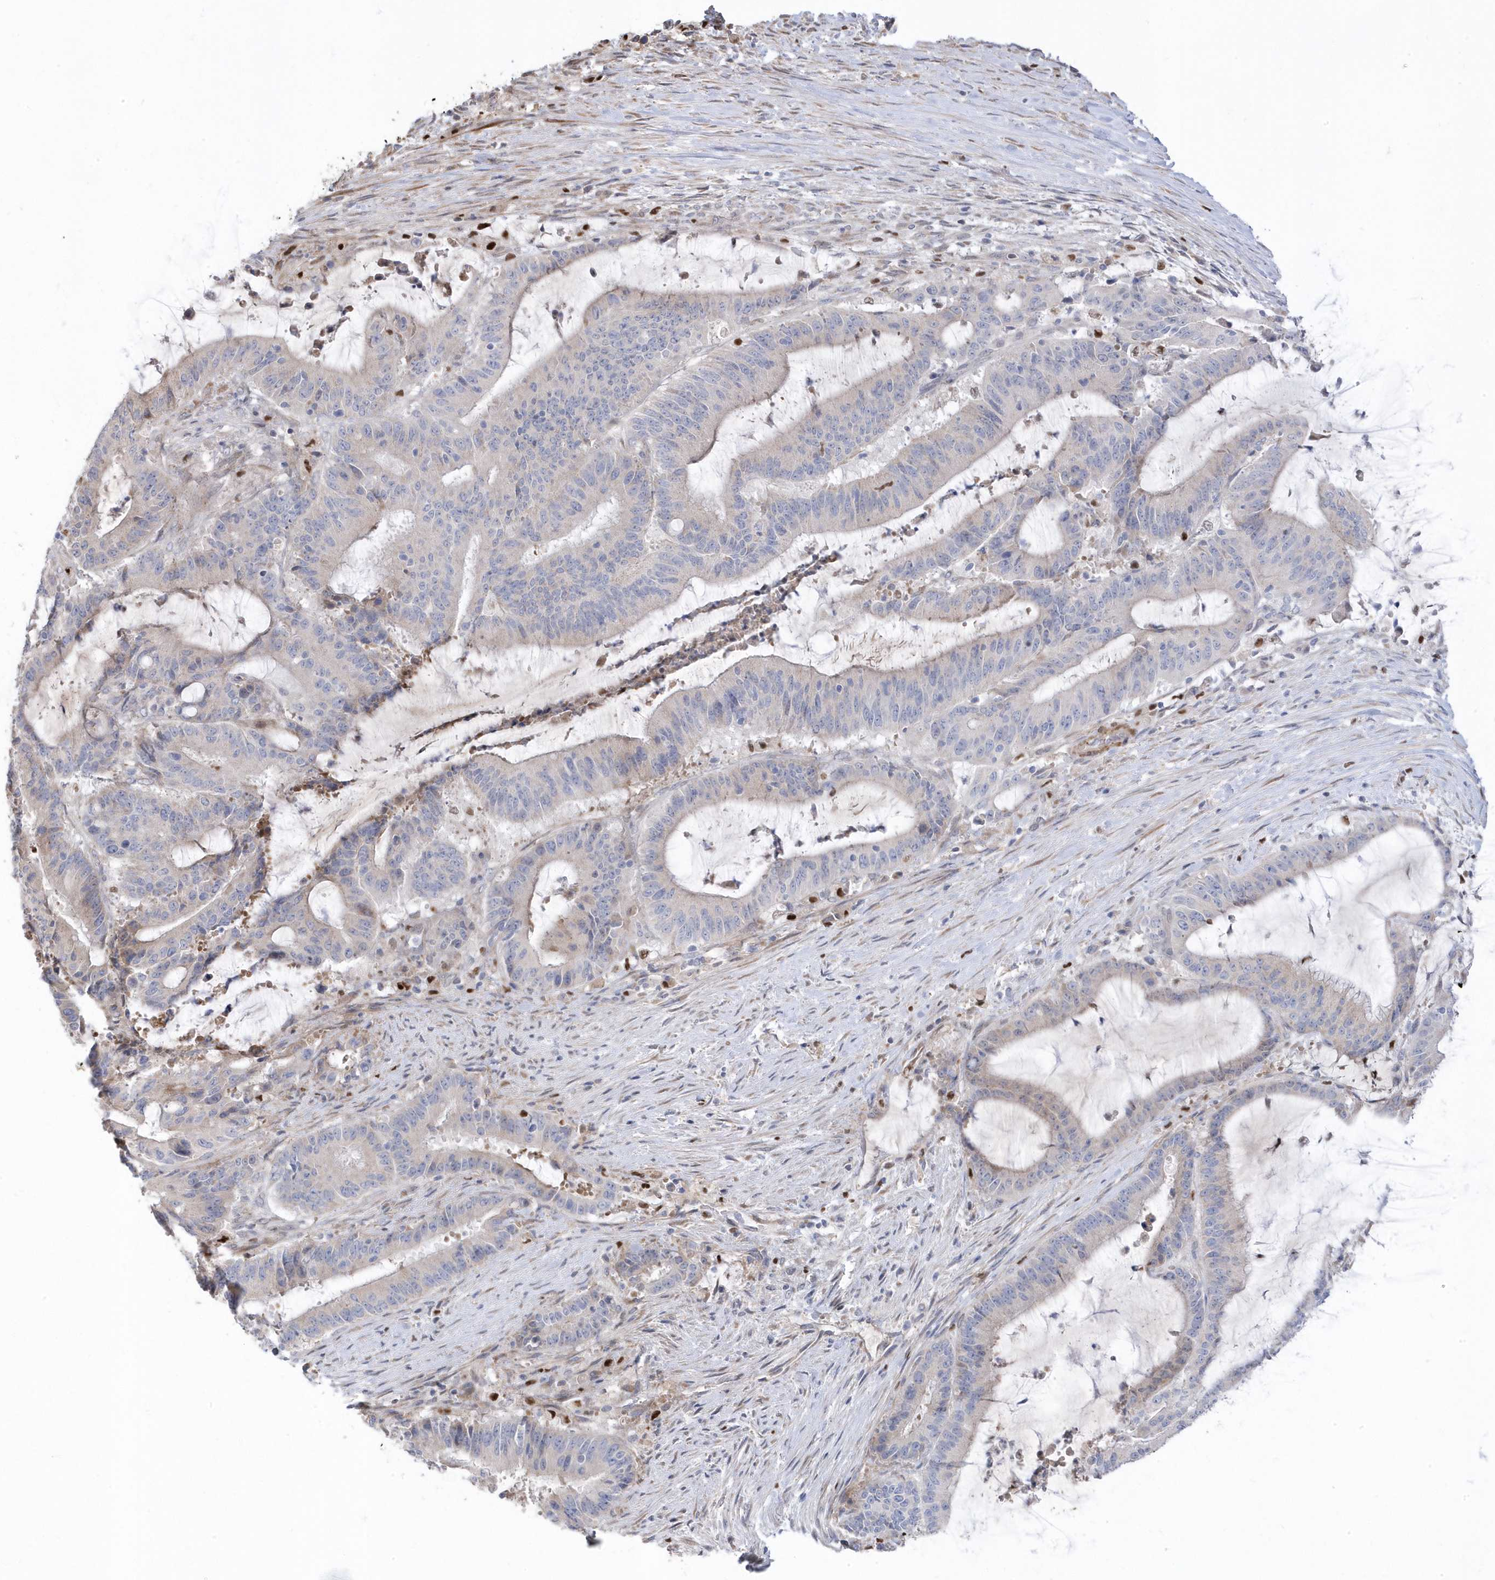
{"staining": {"intensity": "negative", "quantity": "none", "location": "none"}, "tissue": "liver cancer", "cell_type": "Tumor cells", "image_type": "cancer", "snomed": [{"axis": "morphology", "description": "Normal tissue, NOS"}, {"axis": "morphology", "description": "Cholangiocarcinoma"}, {"axis": "topography", "description": "Liver"}, {"axis": "topography", "description": "Peripheral nerve tissue"}], "caption": "An image of human liver cancer (cholangiocarcinoma) is negative for staining in tumor cells.", "gene": "GTPBP6", "patient": {"sex": "female", "age": 73}}